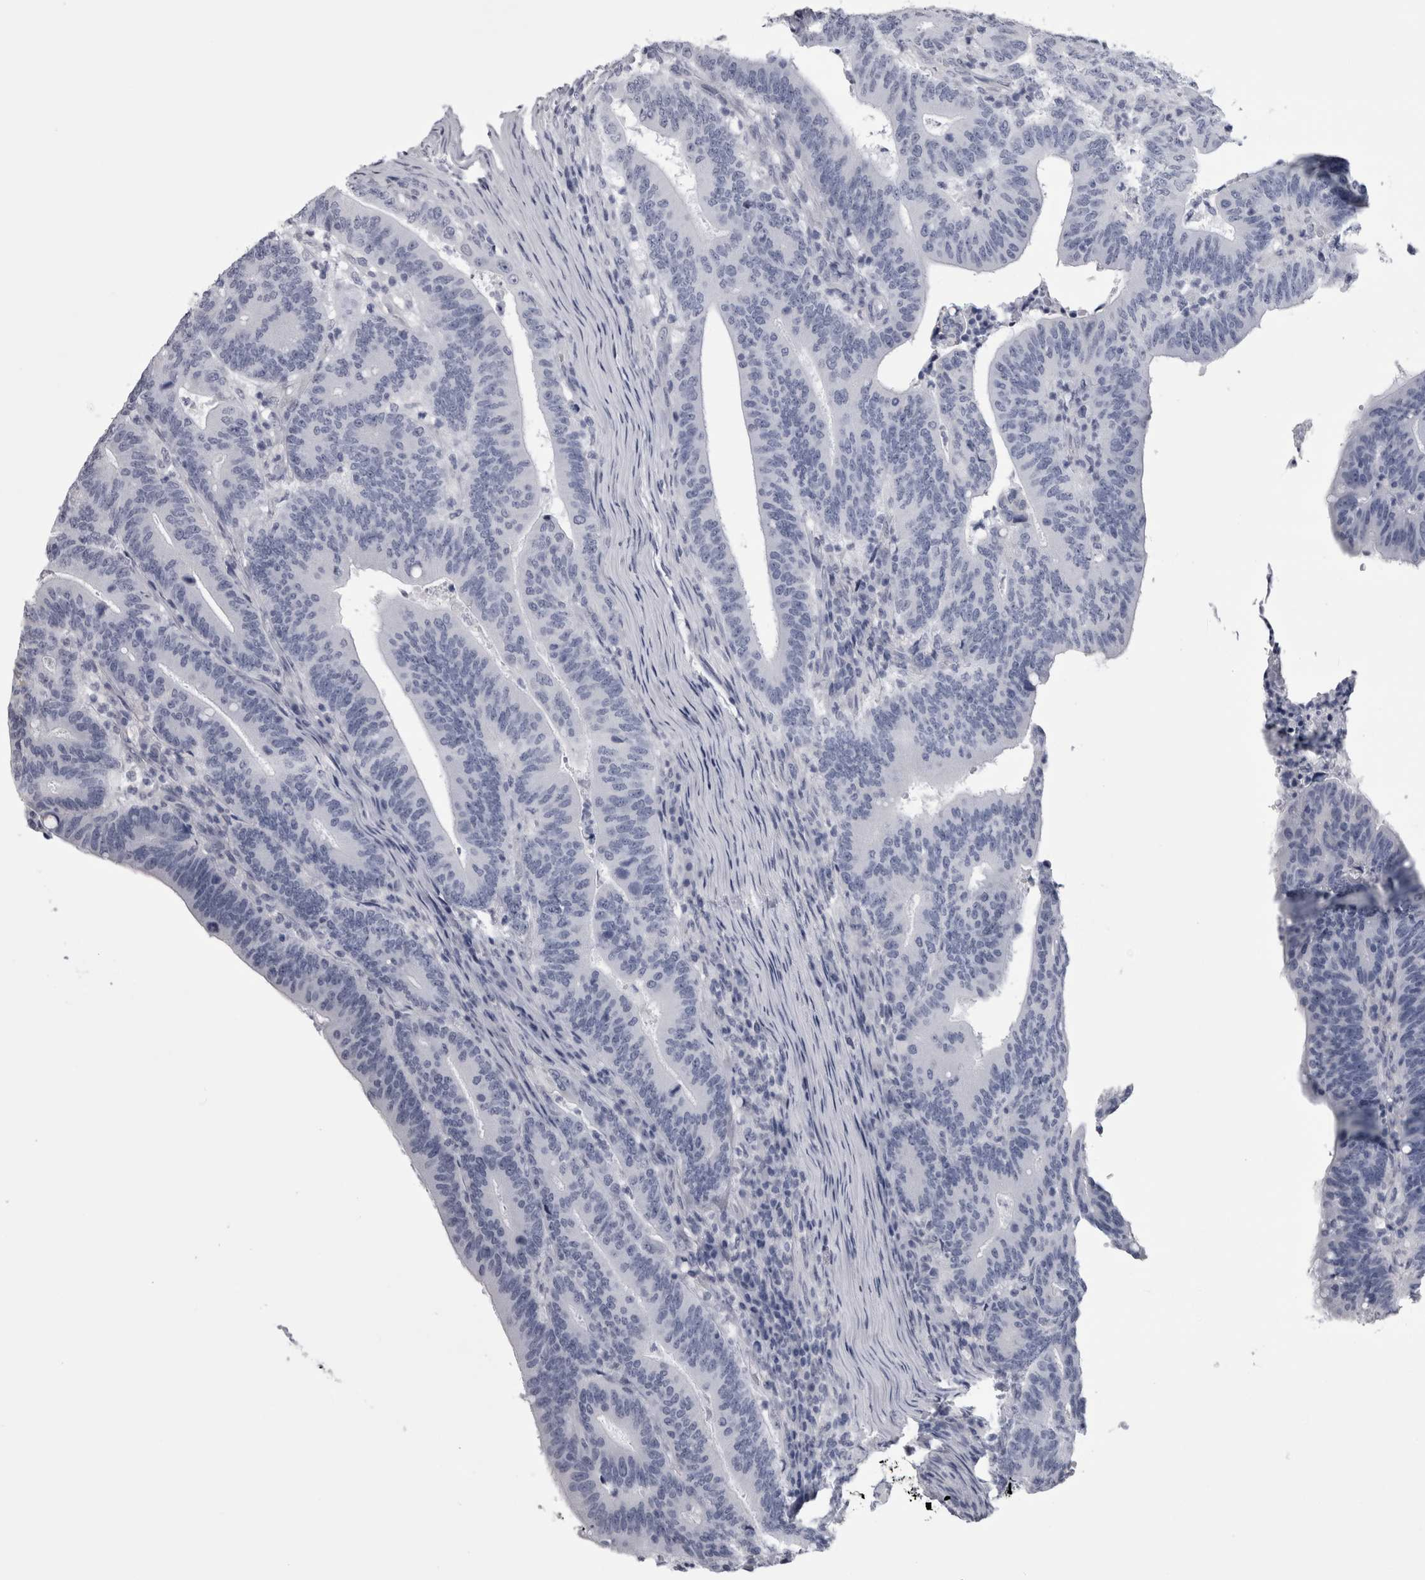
{"staining": {"intensity": "negative", "quantity": "none", "location": "none"}, "tissue": "colorectal cancer", "cell_type": "Tumor cells", "image_type": "cancer", "snomed": [{"axis": "morphology", "description": "Adenocarcinoma, NOS"}, {"axis": "topography", "description": "Colon"}], "caption": "Immunohistochemistry (IHC) micrograph of neoplastic tissue: colorectal cancer (adenocarcinoma) stained with DAB displays no significant protein positivity in tumor cells.", "gene": "AFMID", "patient": {"sex": "female", "age": 66}}